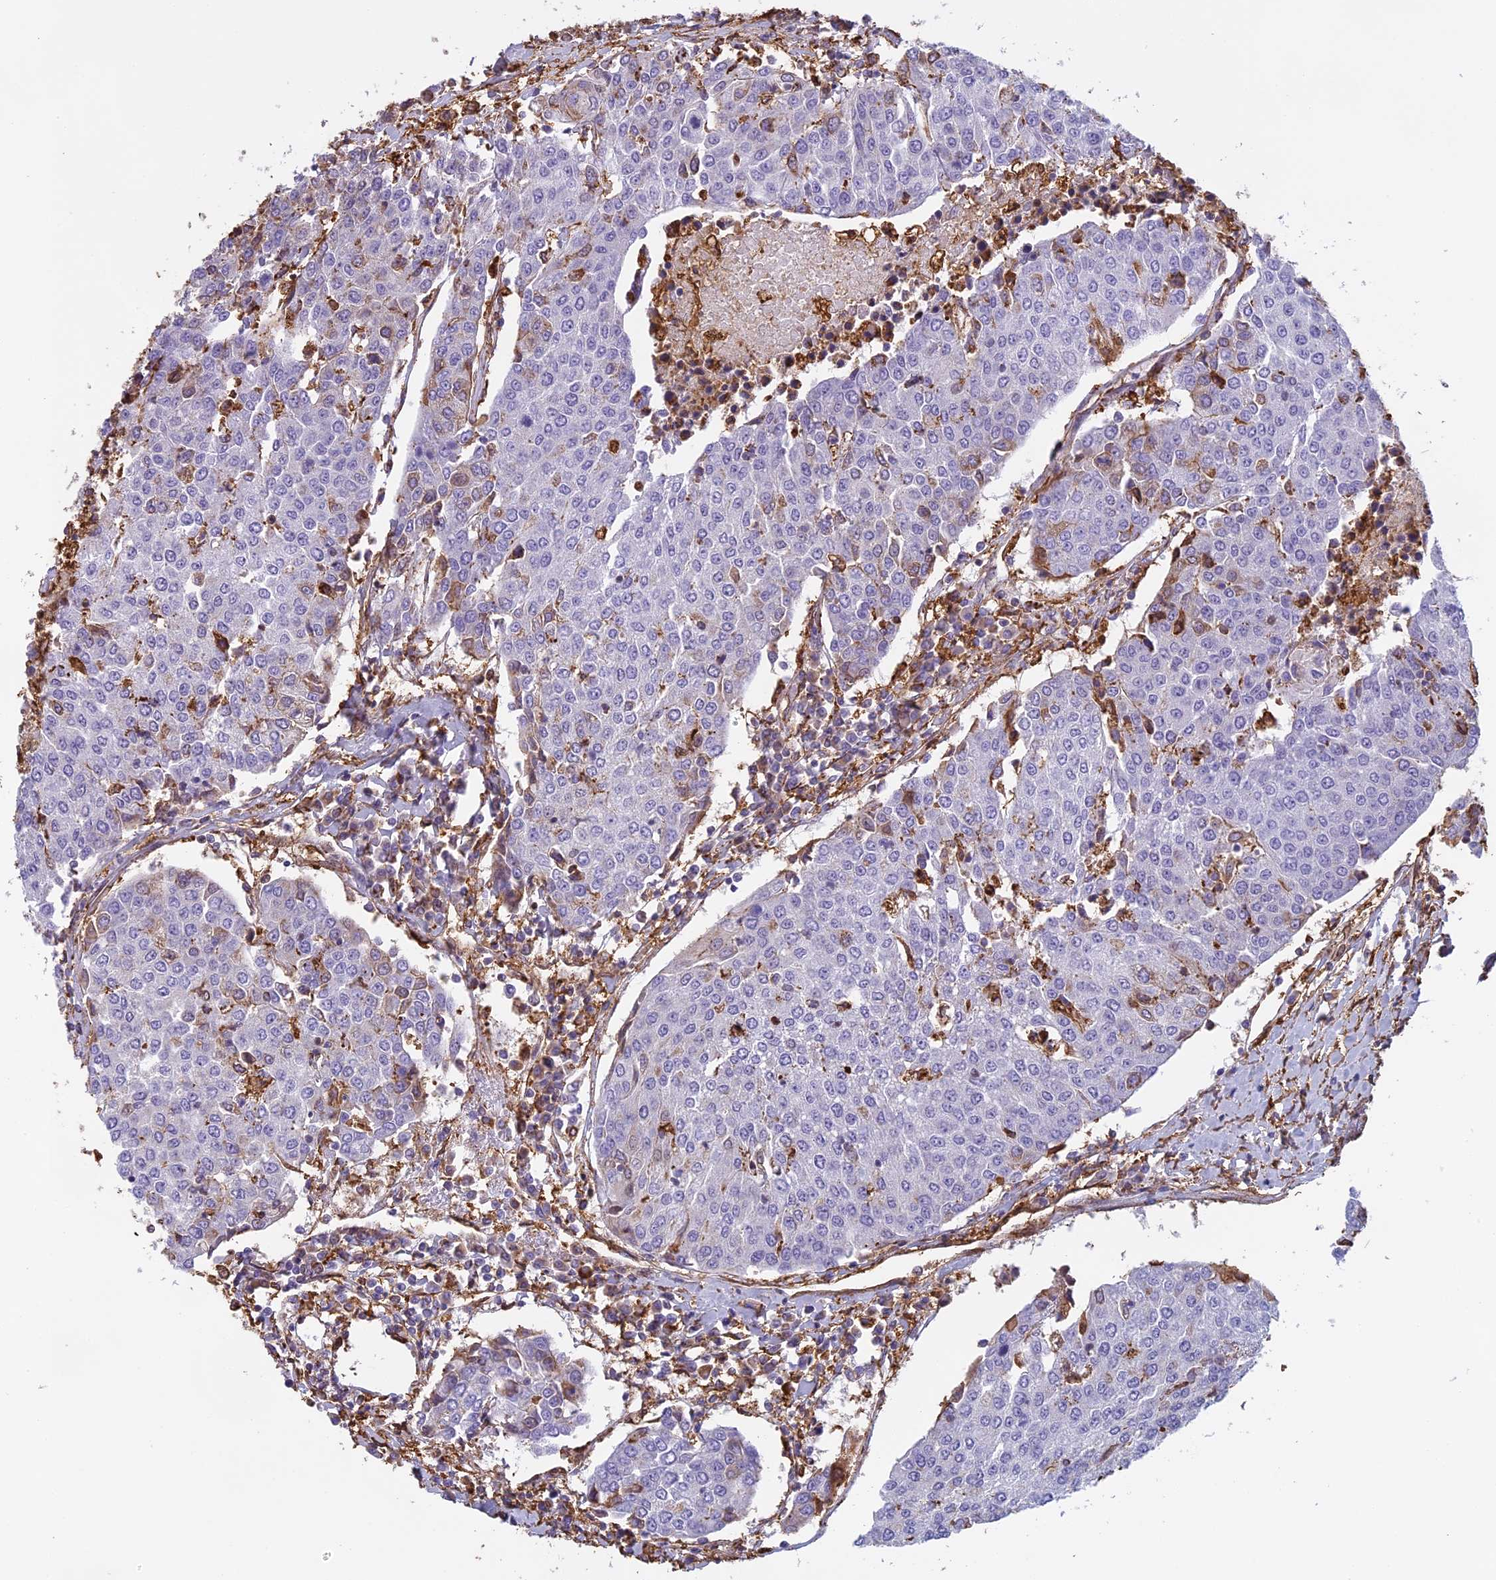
{"staining": {"intensity": "negative", "quantity": "none", "location": "none"}, "tissue": "urothelial cancer", "cell_type": "Tumor cells", "image_type": "cancer", "snomed": [{"axis": "morphology", "description": "Urothelial carcinoma, High grade"}, {"axis": "topography", "description": "Urinary bladder"}], "caption": "DAB immunohistochemical staining of human high-grade urothelial carcinoma displays no significant staining in tumor cells.", "gene": "TMEM255B", "patient": {"sex": "female", "age": 85}}